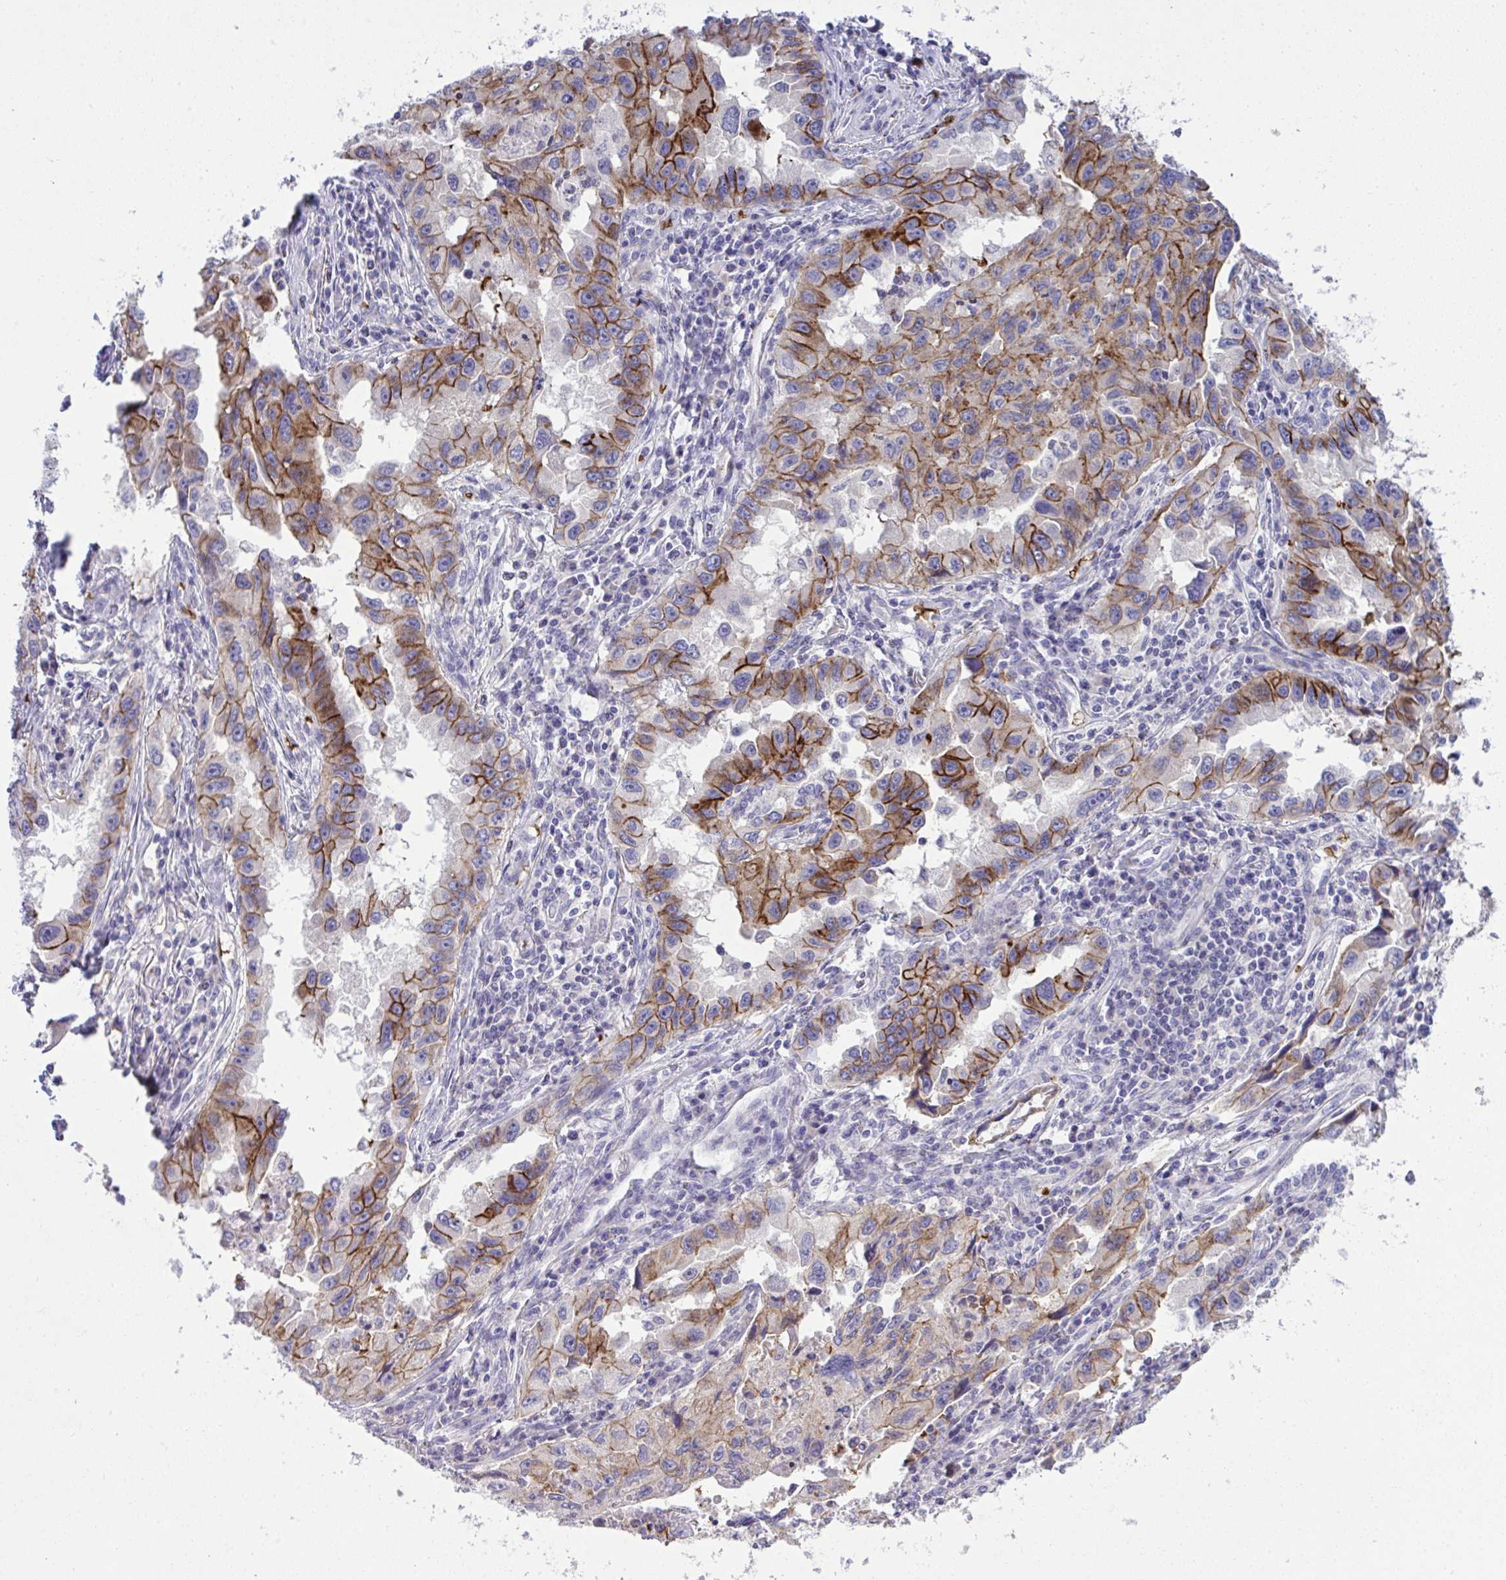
{"staining": {"intensity": "moderate", "quantity": "25%-75%", "location": "cytoplasmic/membranous"}, "tissue": "lung cancer", "cell_type": "Tumor cells", "image_type": "cancer", "snomed": [{"axis": "morphology", "description": "Adenocarcinoma, NOS"}, {"axis": "topography", "description": "Lung"}], "caption": "A high-resolution photomicrograph shows immunohistochemistry (IHC) staining of lung cancer (adenocarcinoma), which displays moderate cytoplasmic/membranous expression in approximately 25%-75% of tumor cells.", "gene": "SPTB", "patient": {"sex": "female", "age": 73}}